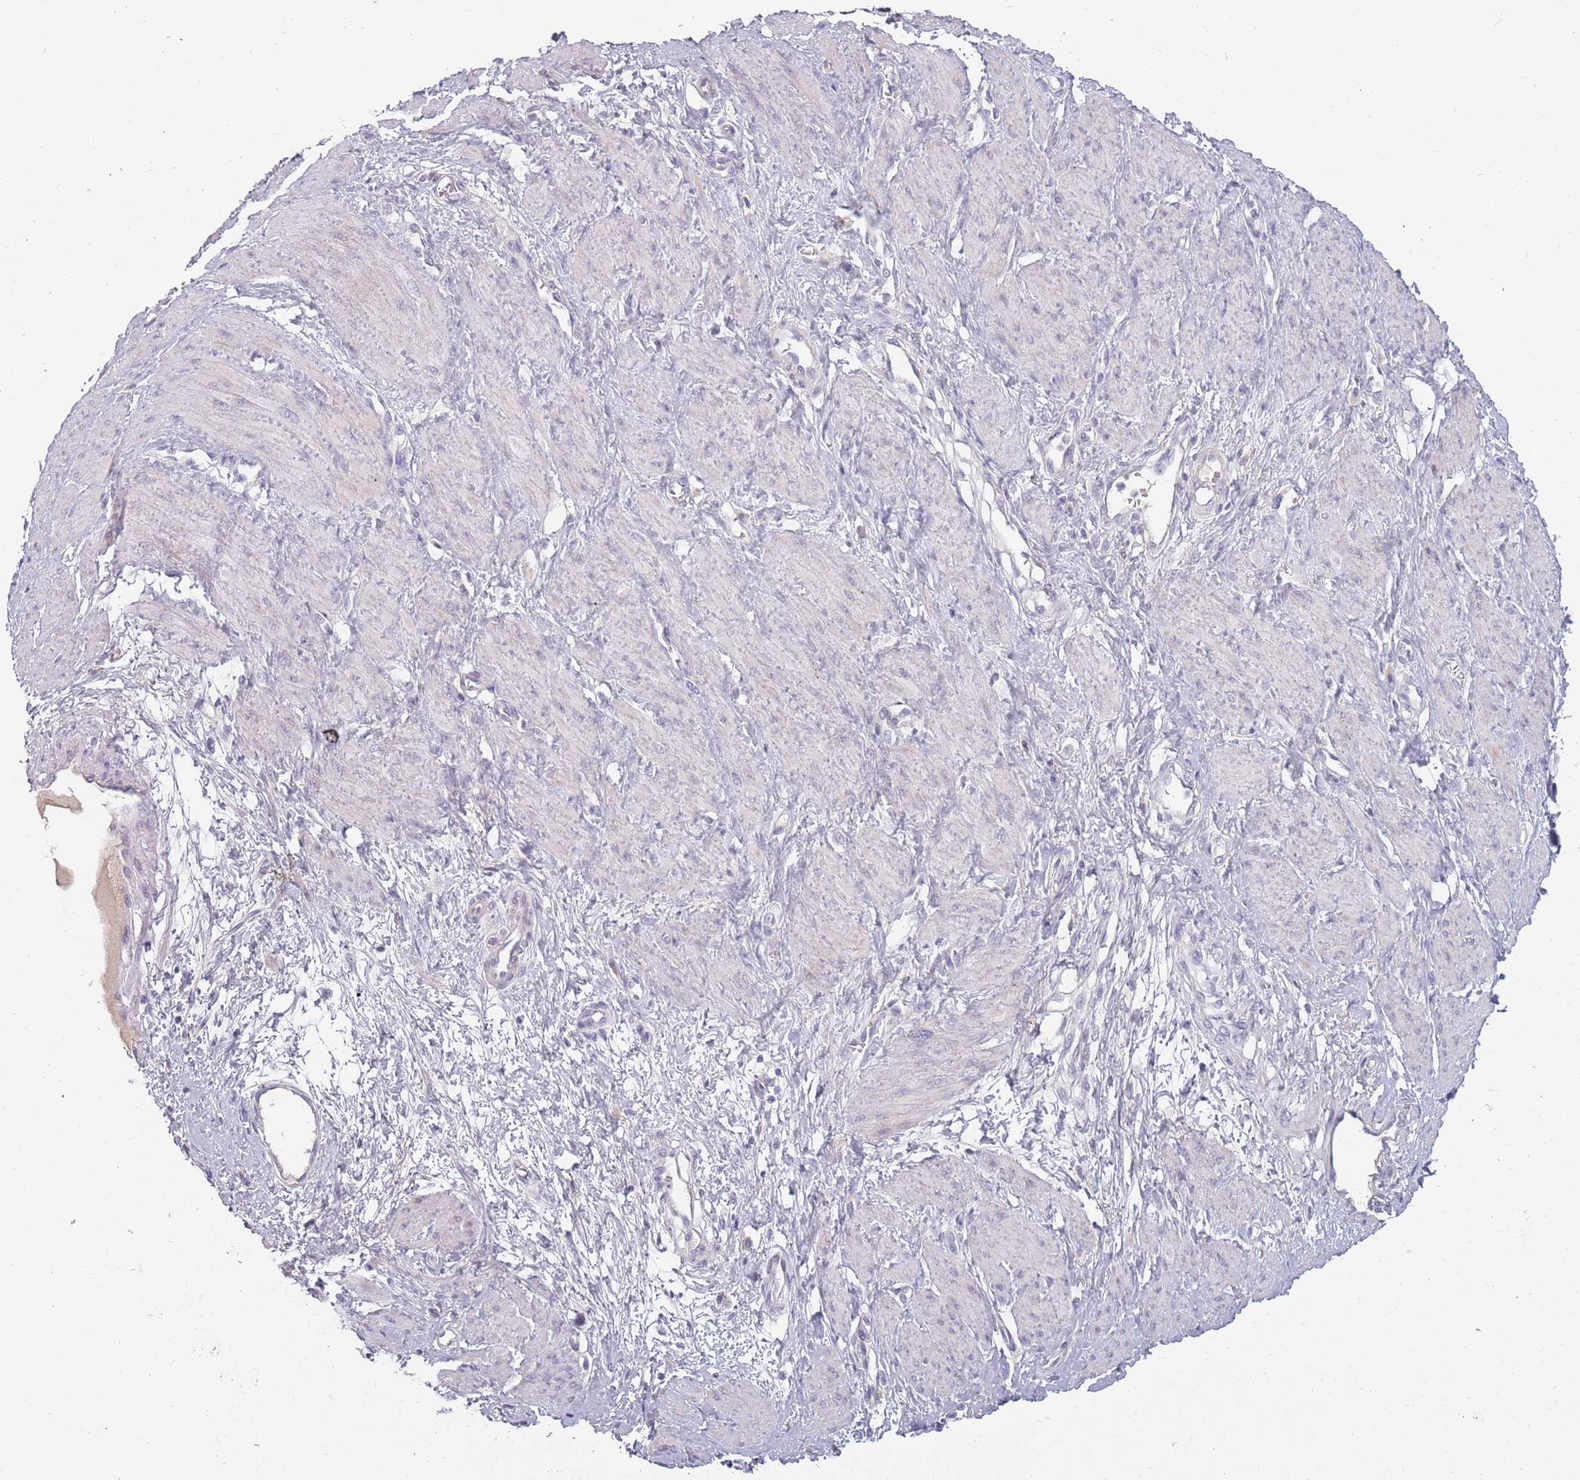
{"staining": {"intensity": "negative", "quantity": "none", "location": "none"}, "tissue": "smooth muscle", "cell_type": "Smooth muscle cells", "image_type": "normal", "snomed": [{"axis": "morphology", "description": "Normal tissue, NOS"}, {"axis": "topography", "description": "Smooth muscle"}, {"axis": "topography", "description": "Uterus"}], "caption": "Micrograph shows no protein staining in smooth muscle cells of benign smooth muscle. The staining is performed using DAB (3,3'-diaminobenzidine) brown chromogen with nuclei counter-stained in using hematoxylin.", "gene": "TNFRSF6B", "patient": {"sex": "female", "age": 39}}